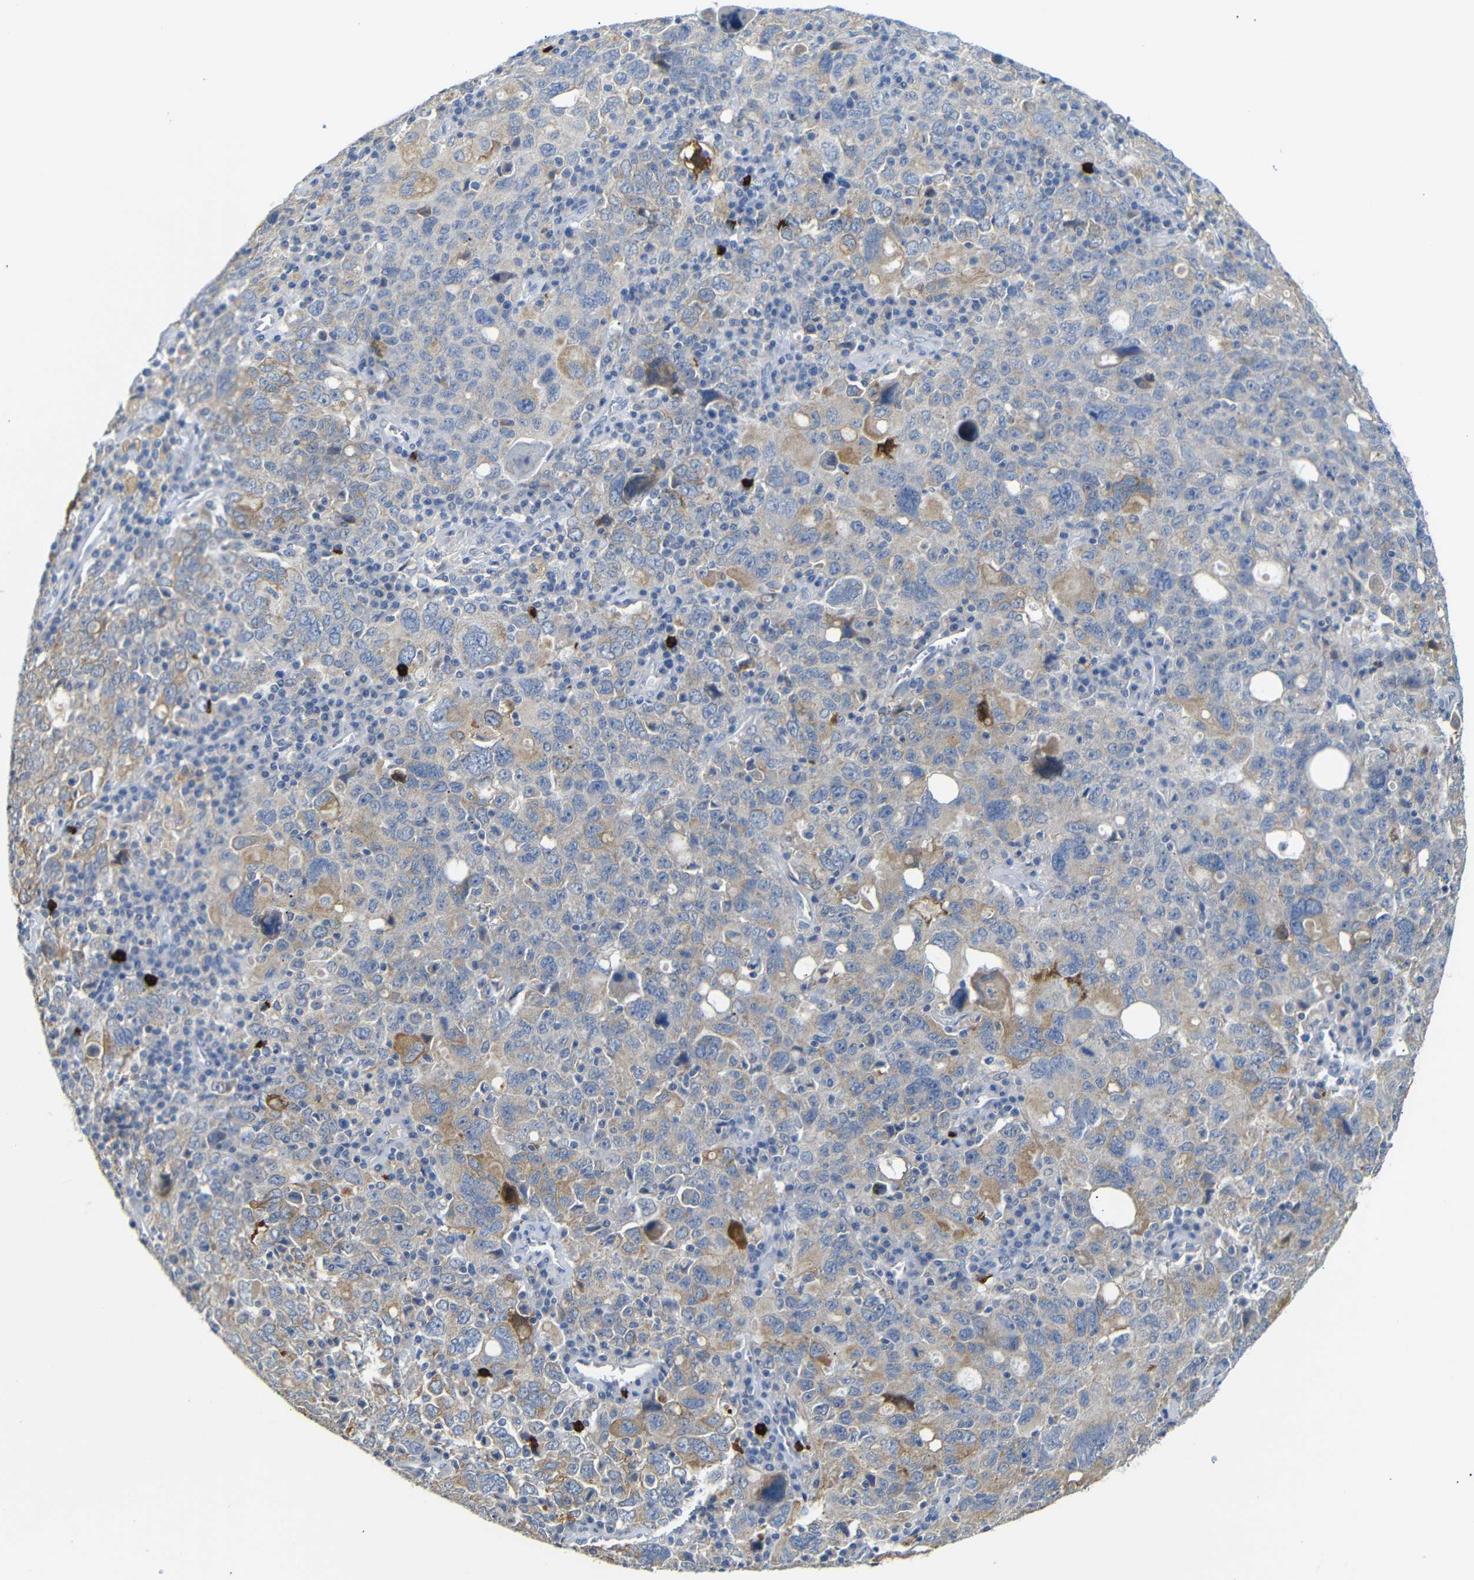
{"staining": {"intensity": "weak", "quantity": ">75%", "location": "cytoplasmic/membranous"}, "tissue": "ovarian cancer", "cell_type": "Tumor cells", "image_type": "cancer", "snomed": [{"axis": "morphology", "description": "Carcinoma, endometroid"}, {"axis": "topography", "description": "Ovary"}], "caption": "A brown stain highlights weak cytoplasmic/membranous staining of a protein in ovarian cancer (endometroid carcinoma) tumor cells.", "gene": "ALOX15", "patient": {"sex": "female", "age": 62}}